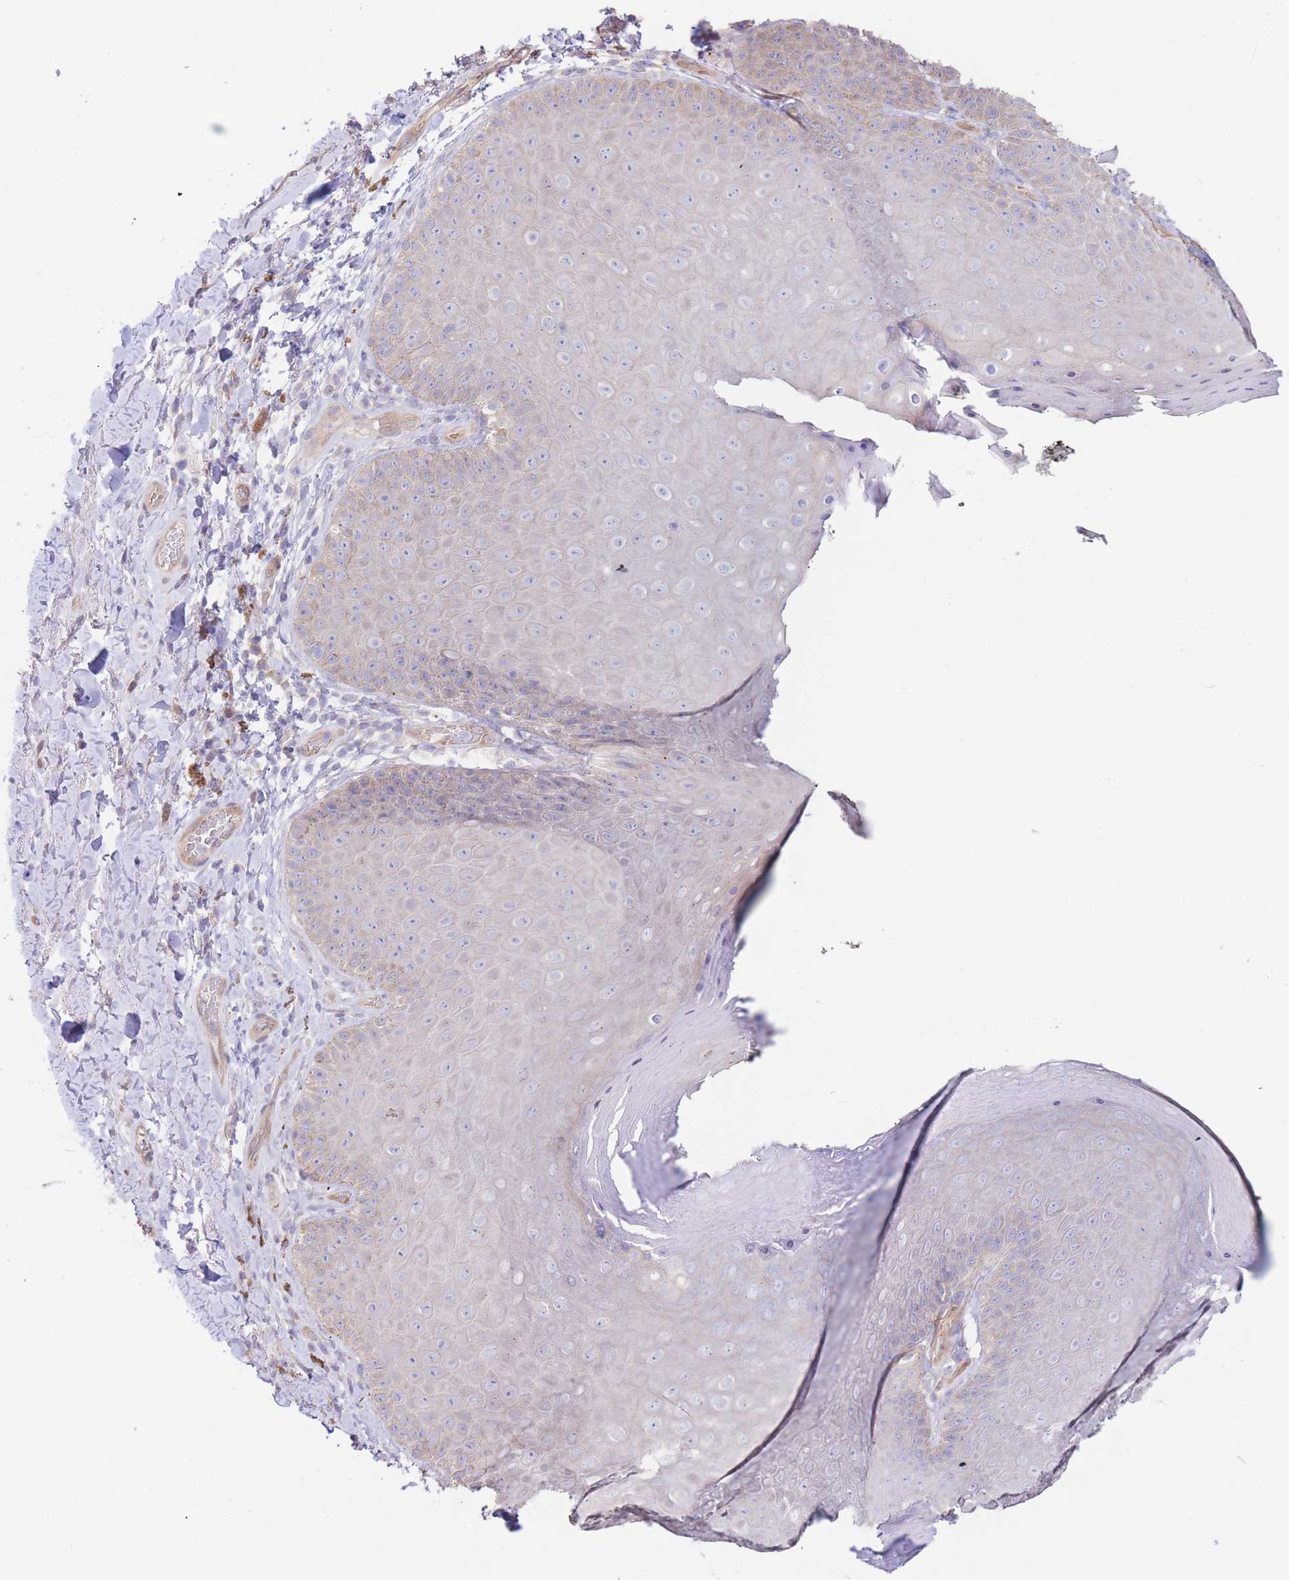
{"staining": {"intensity": "negative", "quantity": "none", "location": "none"}, "tissue": "skin", "cell_type": "Epidermal cells", "image_type": "normal", "snomed": [{"axis": "morphology", "description": "Normal tissue, NOS"}, {"axis": "topography", "description": "Anal"}, {"axis": "topography", "description": "Peripheral nerve tissue"}], "caption": "Skin stained for a protein using IHC shows no expression epidermal cells.", "gene": "ZNF281", "patient": {"sex": "male", "age": 53}}